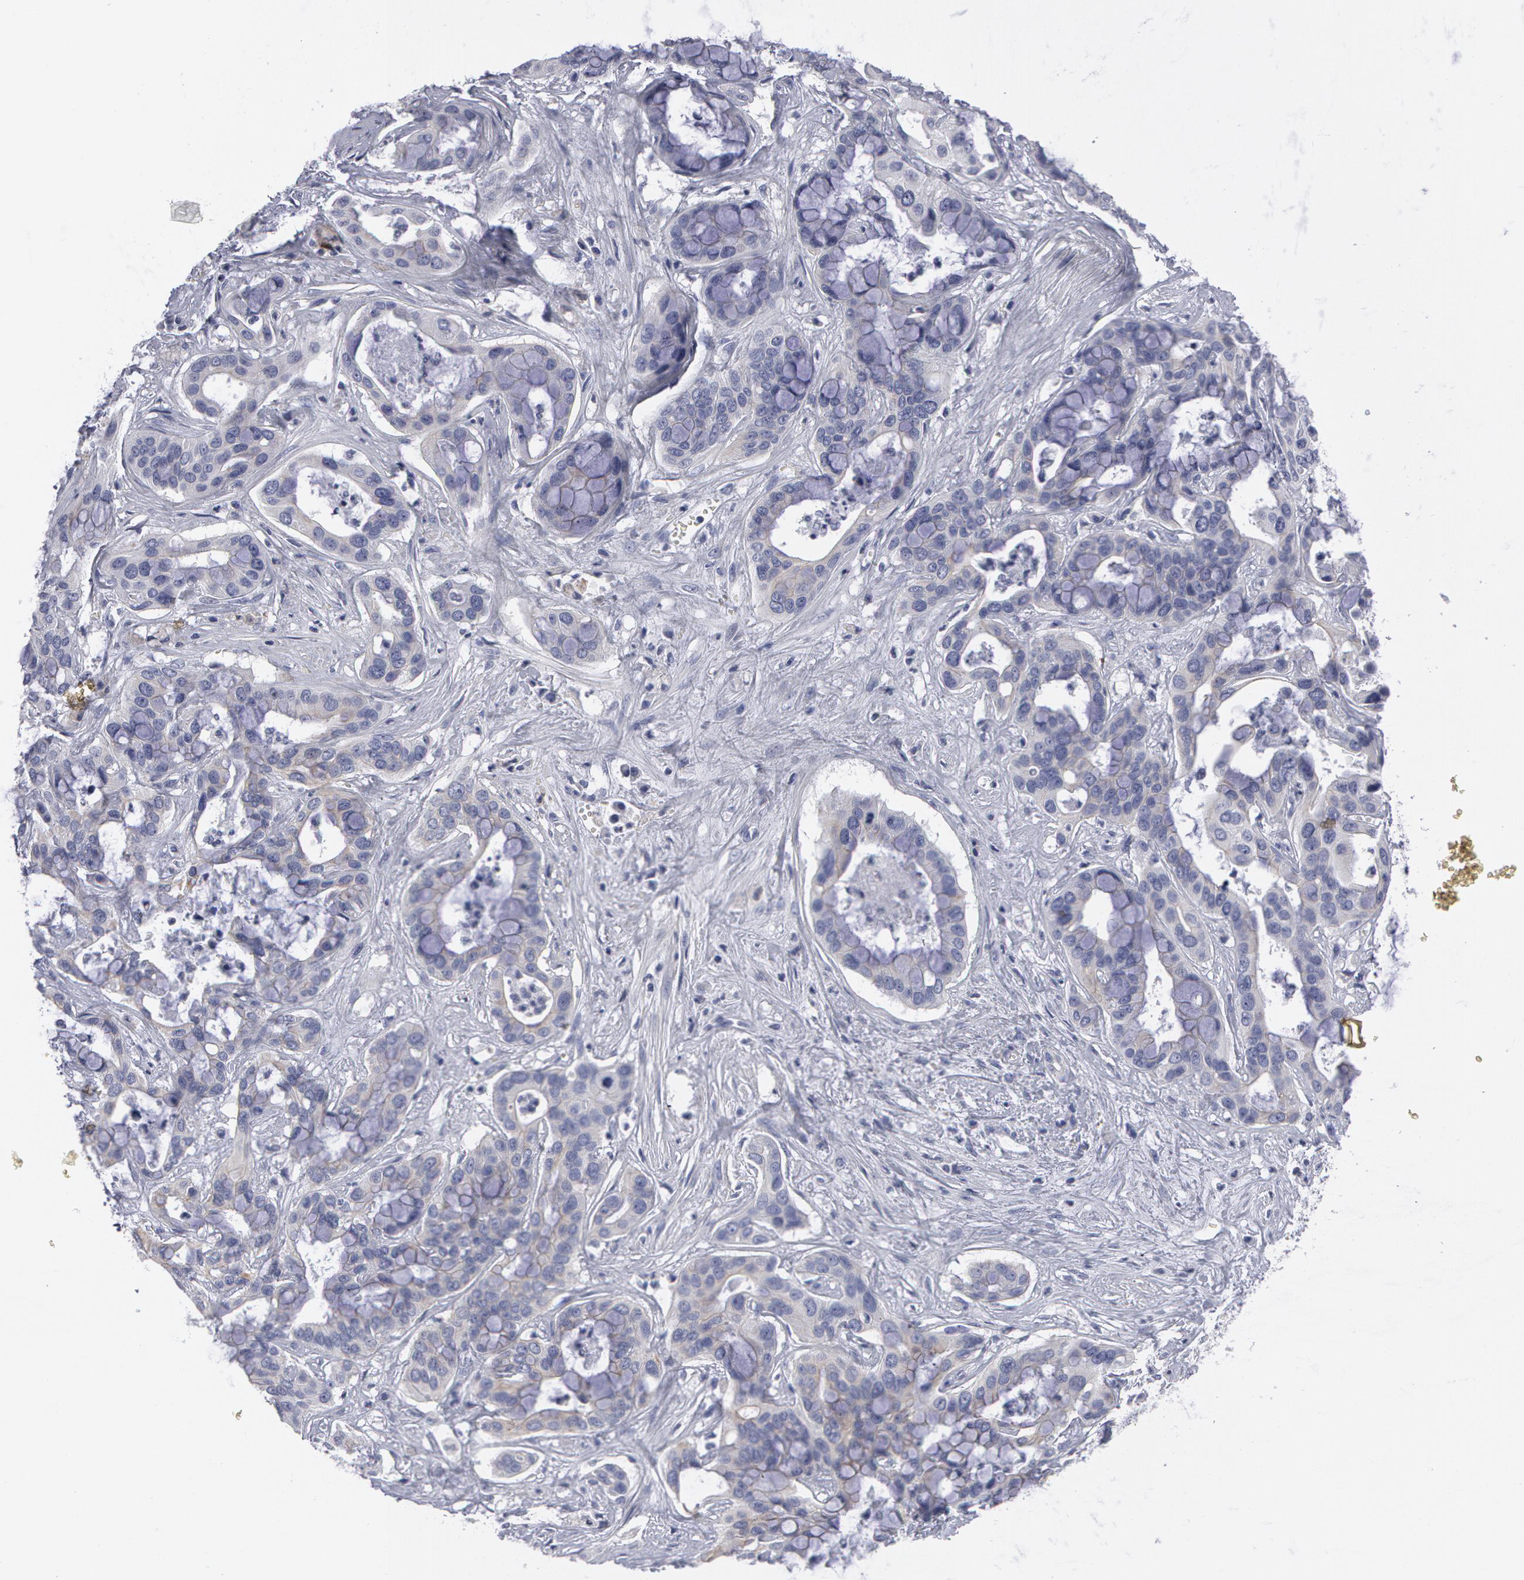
{"staining": {"intensity": "negative", "quantity": "none", "location": "none"}, "tissue": "liver cancer", "cell_type": "Tumor cells", "image_type": "cancer", "snomed": [{"axis": "morphology", "description": "Cholangiocarcinoma"}, {"axis": "topography", "description": "Liver"}], "caption": "This micrograph is of cholangiocarcinoma (liver) stained with immunohistochemistry (IHC) to label a protein in brown with the nuclei are counter-stained blue. There is no expression in tumor cells.", "gene": "SMC1B", "patient": {"sex": "female", "age": 65}}